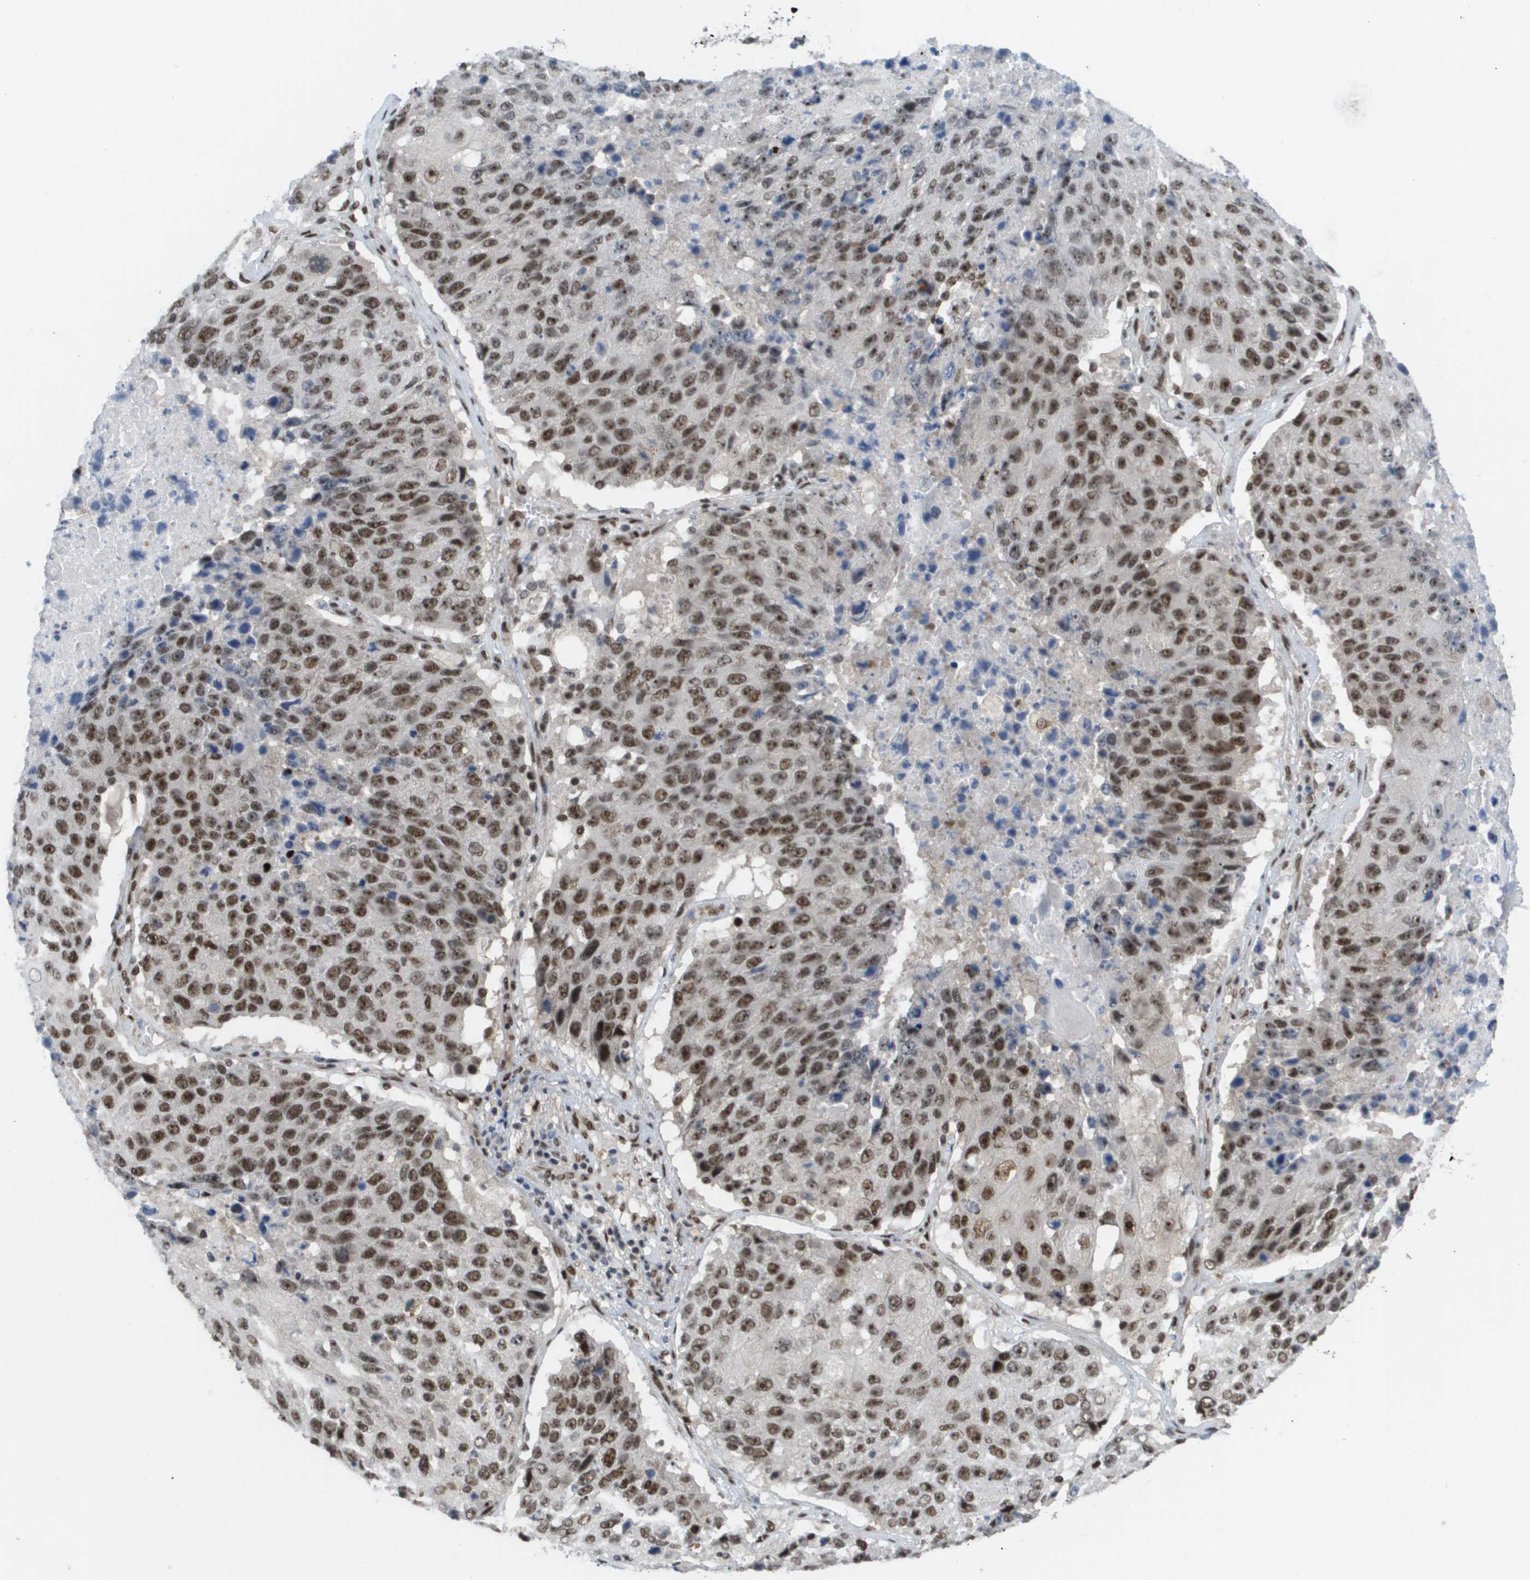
{"staining": {"intensity": "moderate", "quantity": ">75%", "location": "nuclear"}, "tissue": "lung cancer", "cell_type": "Tumor cells", "image_type": "cancer", "snomed": [{"axis": "morphology", "description": "Squamous cell carcinoma, NOS"}, {"axis": "topography", "description": "Lung"}], "caption": "Moderate nuclear protein expression is present in approximately >75% of tumor cells in lung cancer (squamous cell carcinoma). Nuclei are stained in blue.", "gene": "CDT1", "patient": {"sex": "male", "age": 61}}